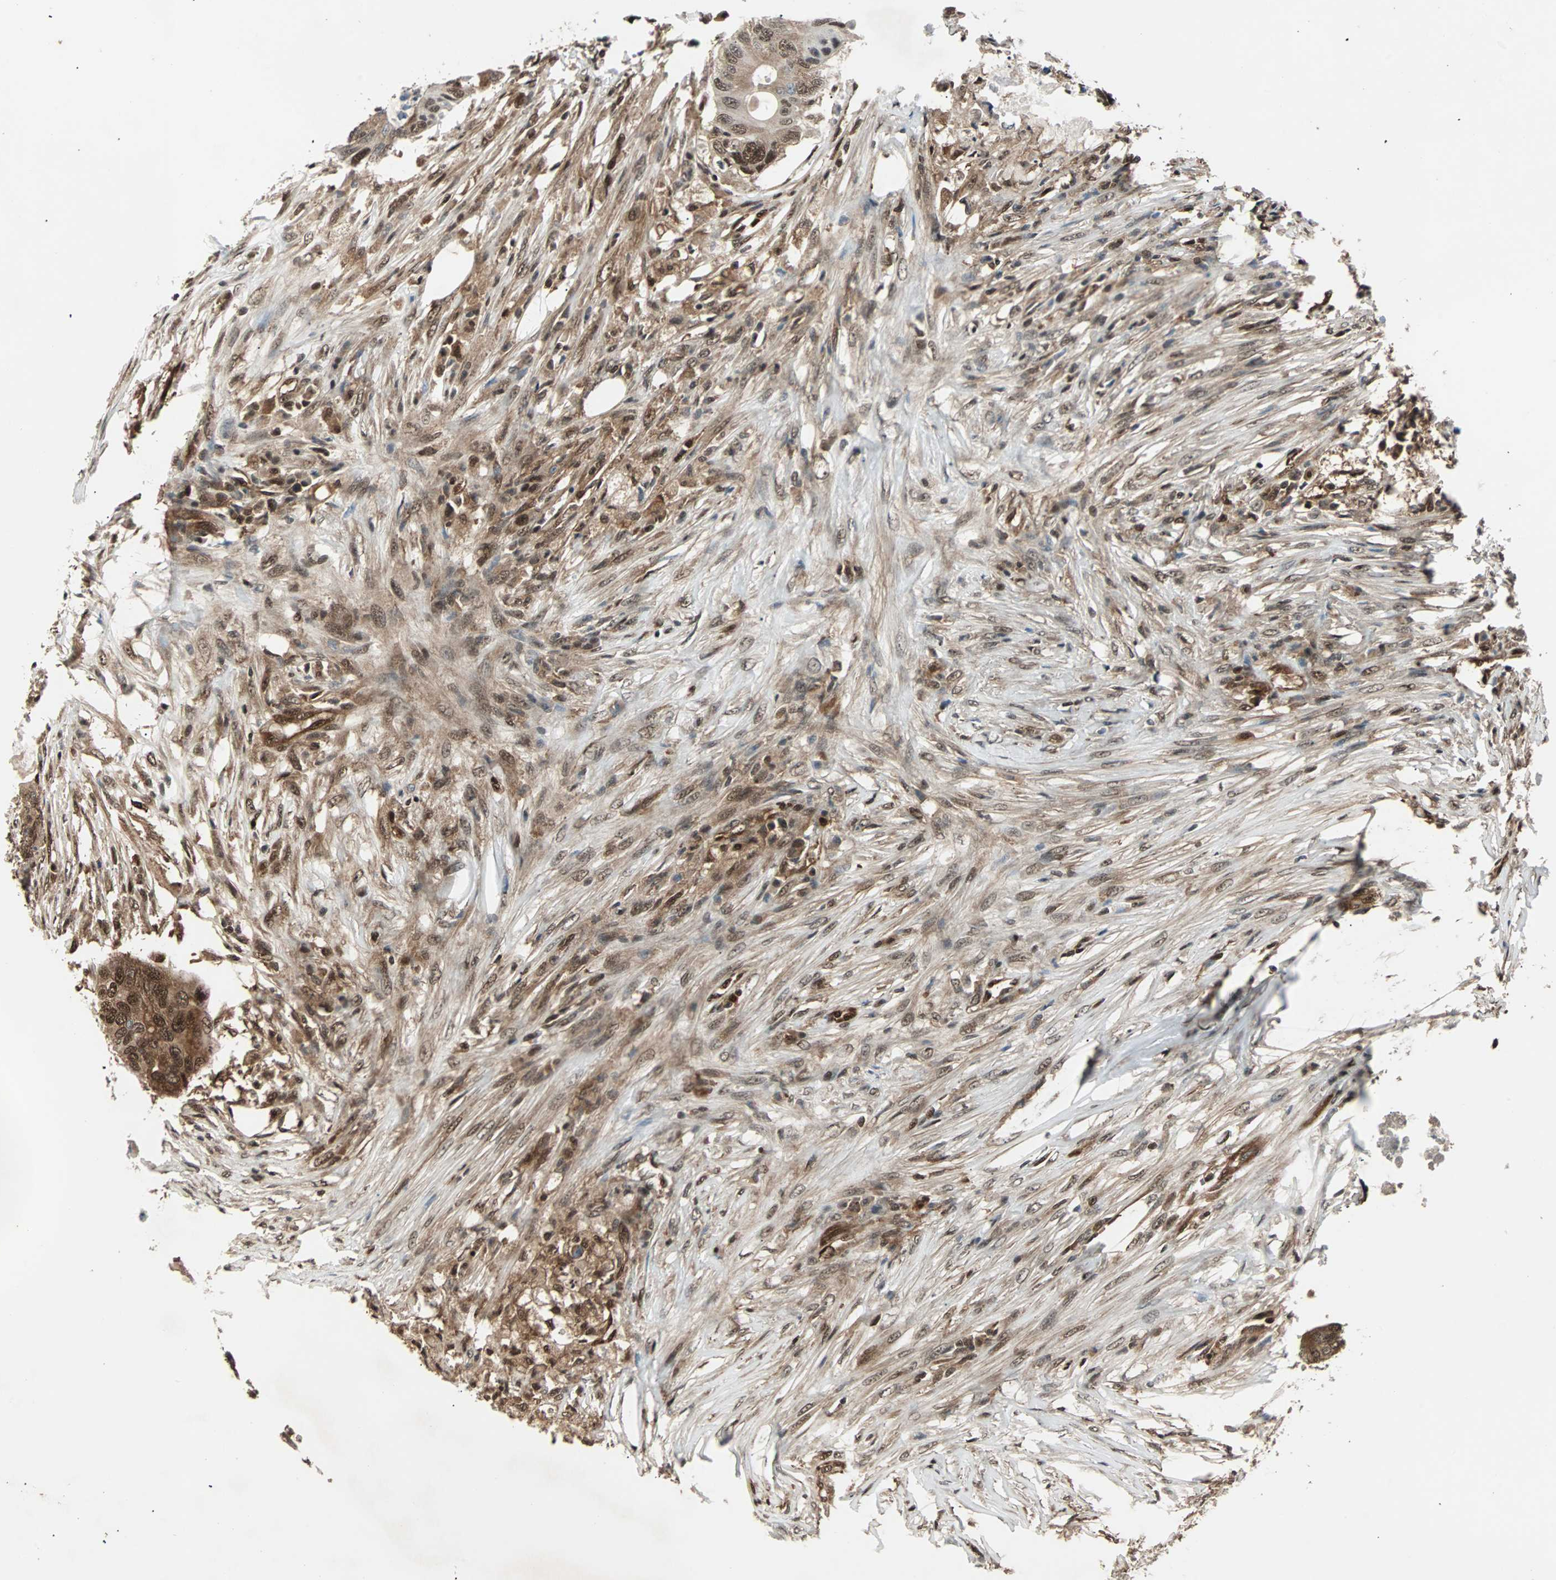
{"staining": {"intensity": "strong", "quantity": ">75%", "location": "cytoplasmic/membranous,nuclear"}, "tissue": "colorectal cancer", "cell_type": "Tumor cells", "image_type": "cancer", "snomed": [{"axis": "morphology", "description": "Adenocarcinoma, NOS"}, {"axis": "topography", "description": "Colon"}], "caption": "Protein positivity by IHC displays strong cytoplasmic/membranous and nuclear expression in about >75% of tumor cells in colorectal cancer.", "gene": "ACLY", "patient": {"sex": "male", "age": 71}}